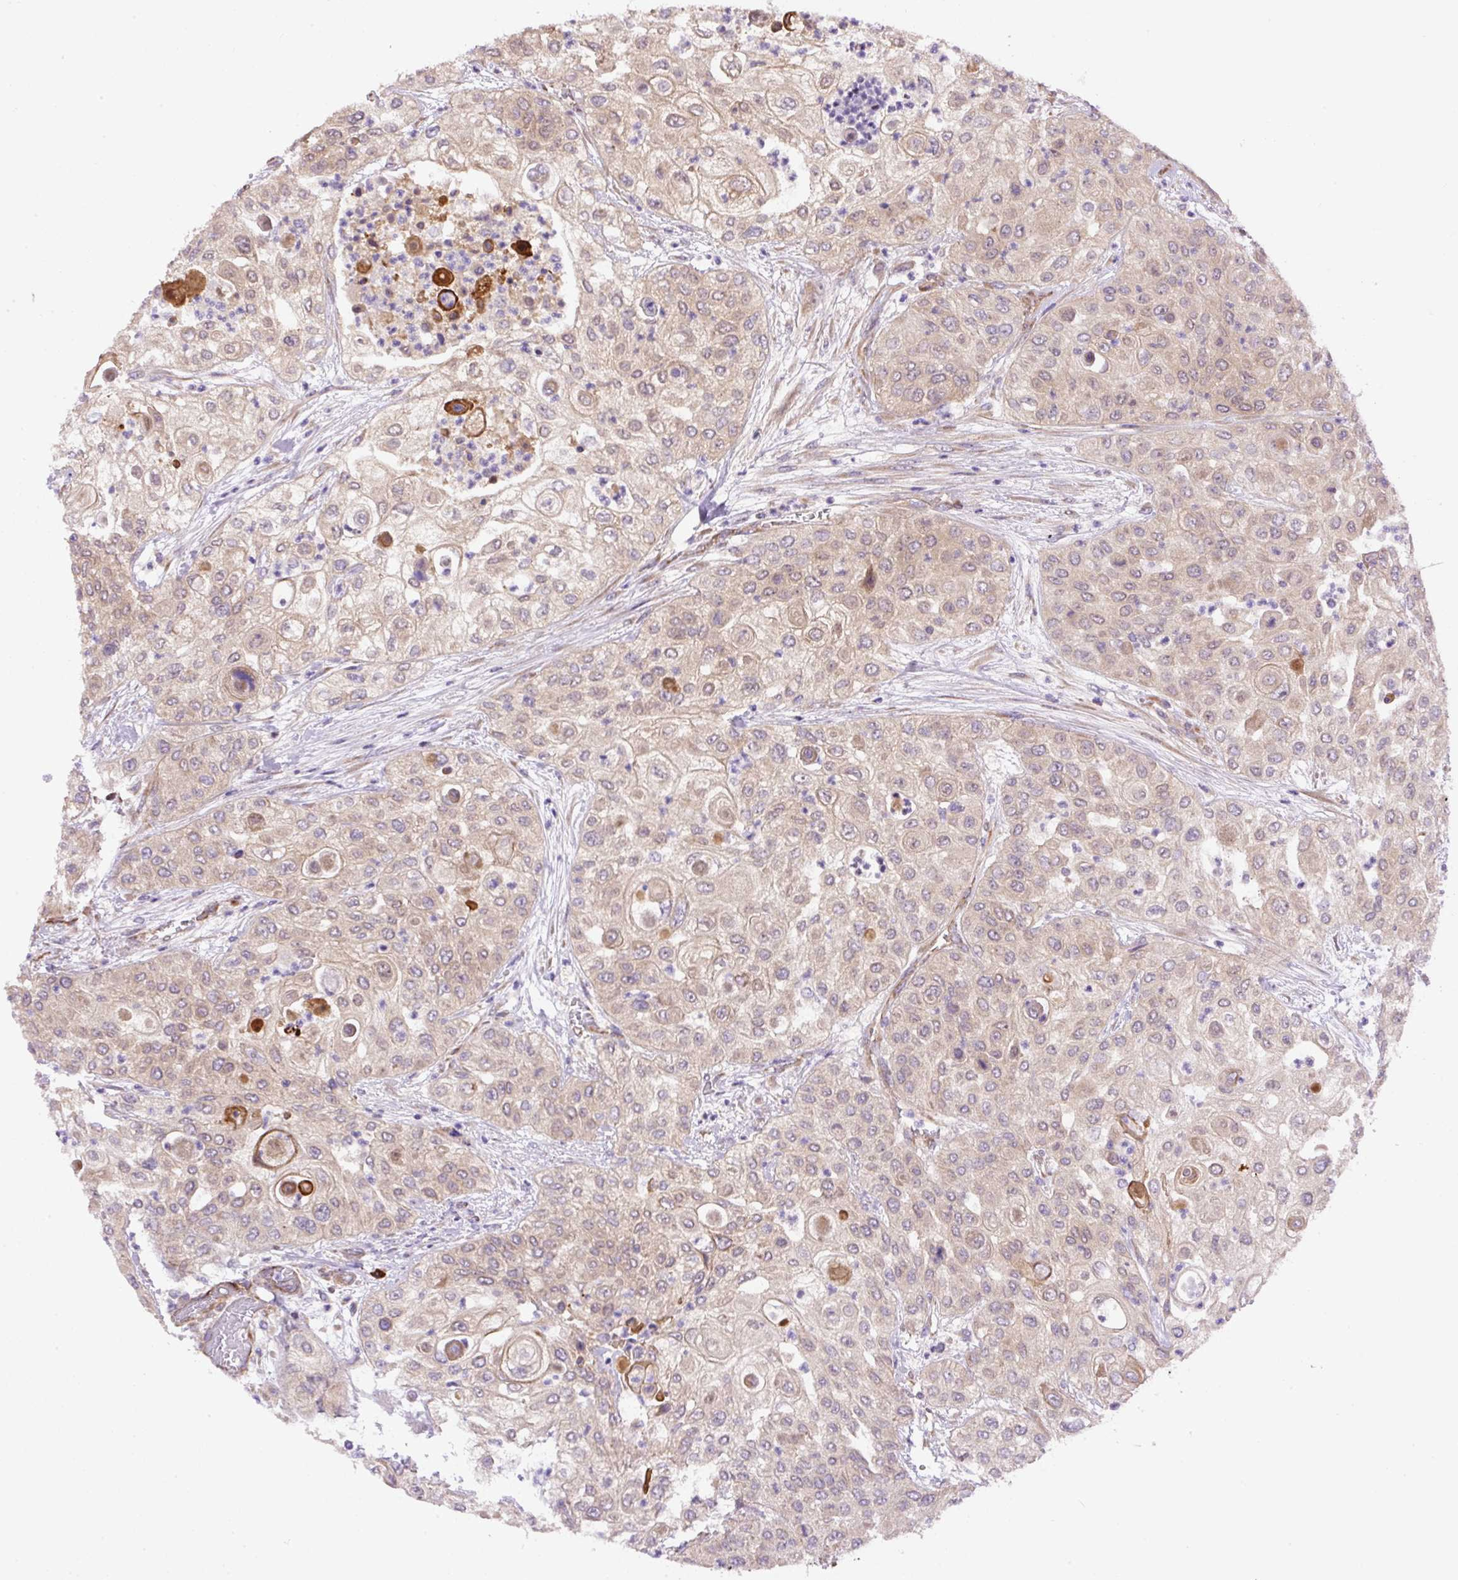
{"staining": {"intensity": "weak", "quantity": "25%-75%", "location": "cytoplasmic/membranous"}, "tissue": "urothelial cancer", "cell_type": "Tumor cells", "image_type": "cancer", "snomed": [{"axis": "morphology", "description": "Urothelial carcinoma, High grade"}, {"axis": "topography", "description": "Urinary bladder"}], "caption": "Brown immunohistochemical staining in human high-grade urothelial carcinoma displays weak cytoplasmic/membranous positivity in approximately 25%-75% of tumor cells. Nuclei are stained in blue.", "gene": "PPME1", "patient": {"sex": "female", "age": 79}}